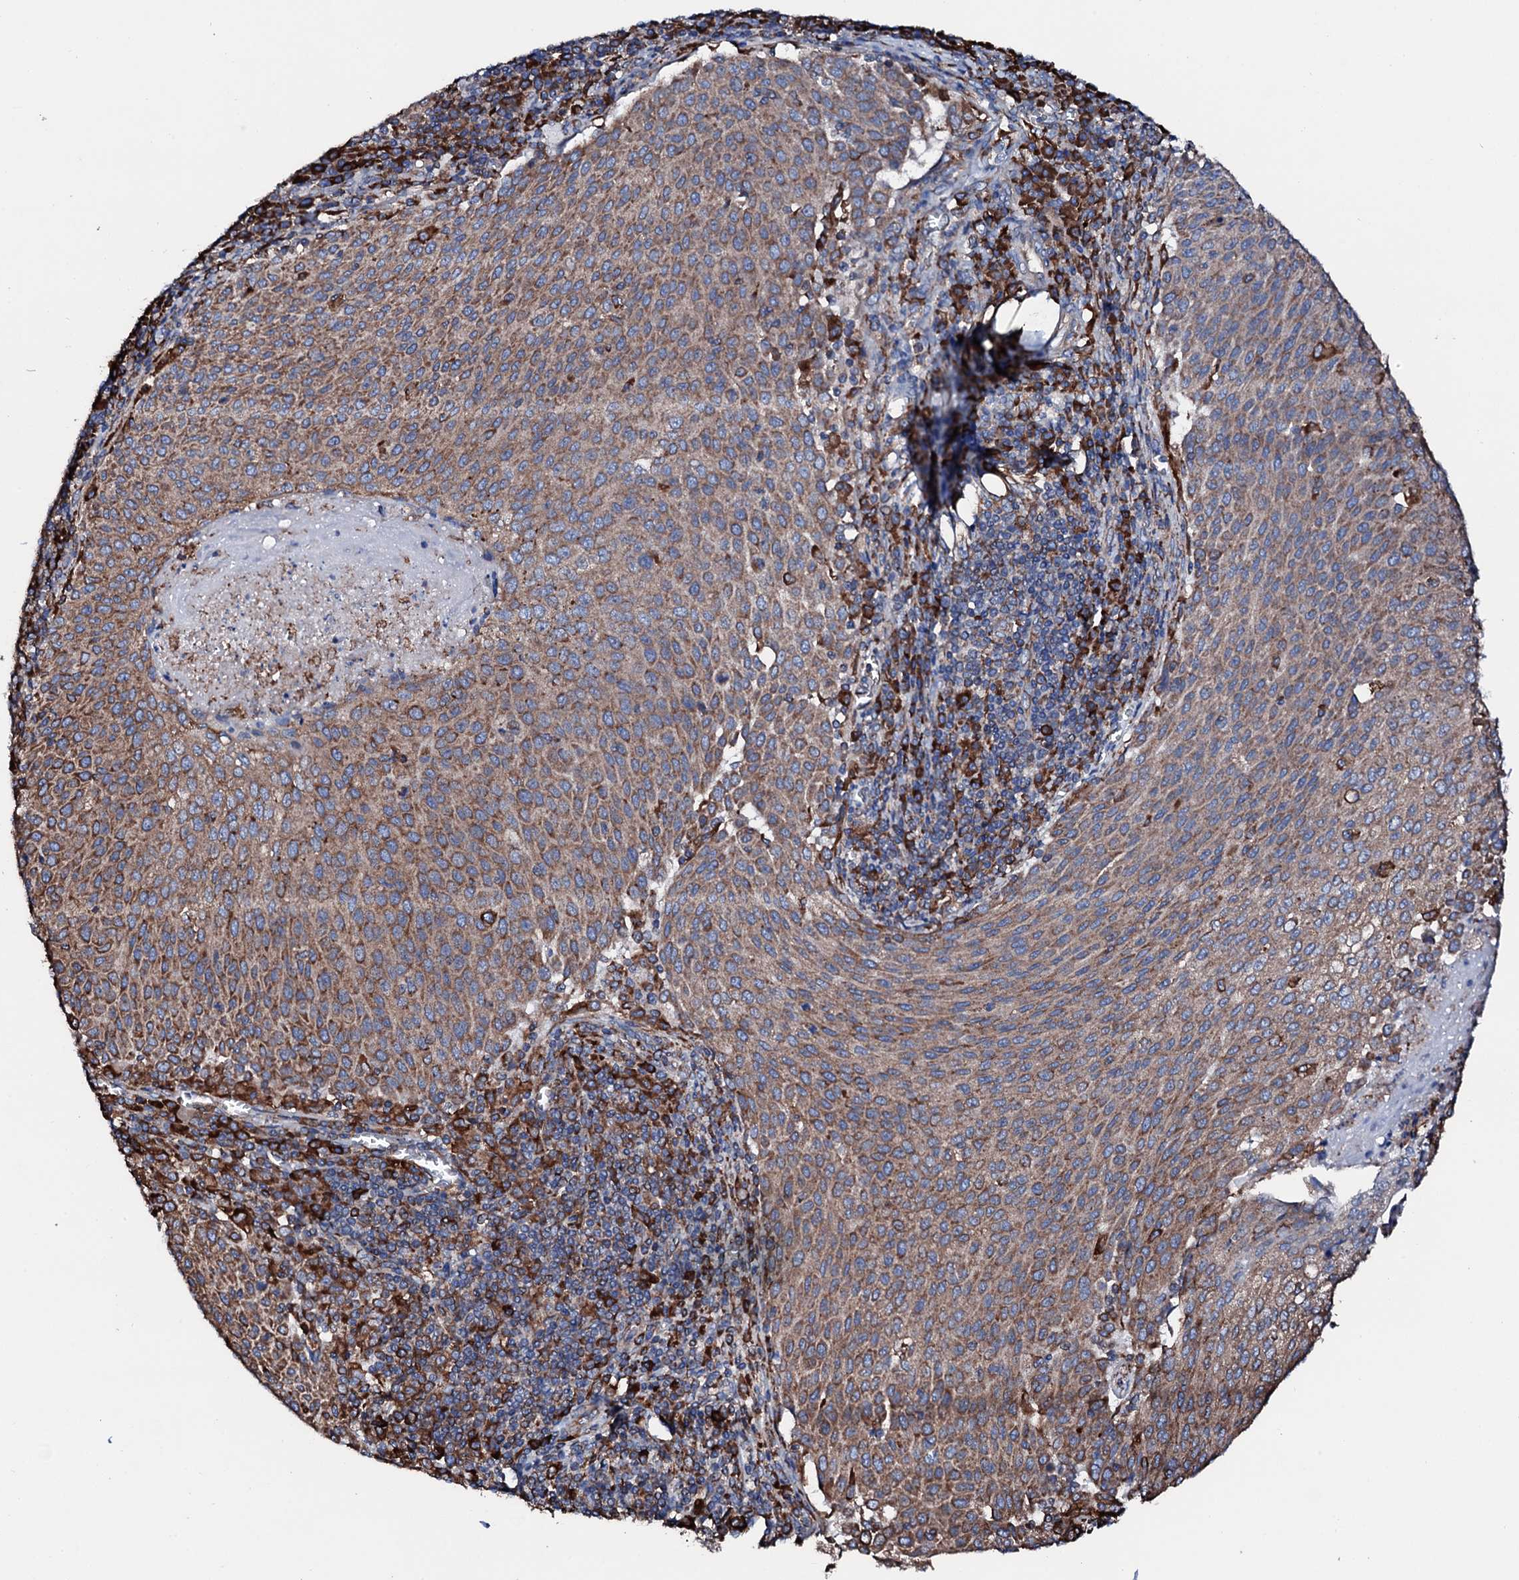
{"staining": {"intensity": "moderate", "quantity": ">75%", "location": "cytoplasmic/membranous"}, "tissue": "cervical cancer", "cell_type": "Tumor cells", "image_type": "cancer", "snomed": [{"axis": "morphology", "description": "Squamous cell carcinoma, NOS"}, {"axis": "topography", "description": "Cervix"}], "caption": "Protein positivity by IHC shows moderate cytoplasmic/membranous expression in about >75% of tumor cells in cervical squamous cell carcinoma. (DAB (3,3'-diaminobenzidine) IHC with brightfield microscopy, high magnification).", "gene": "AMDHD1", "patient": {"sex": "female", "age": 46}}